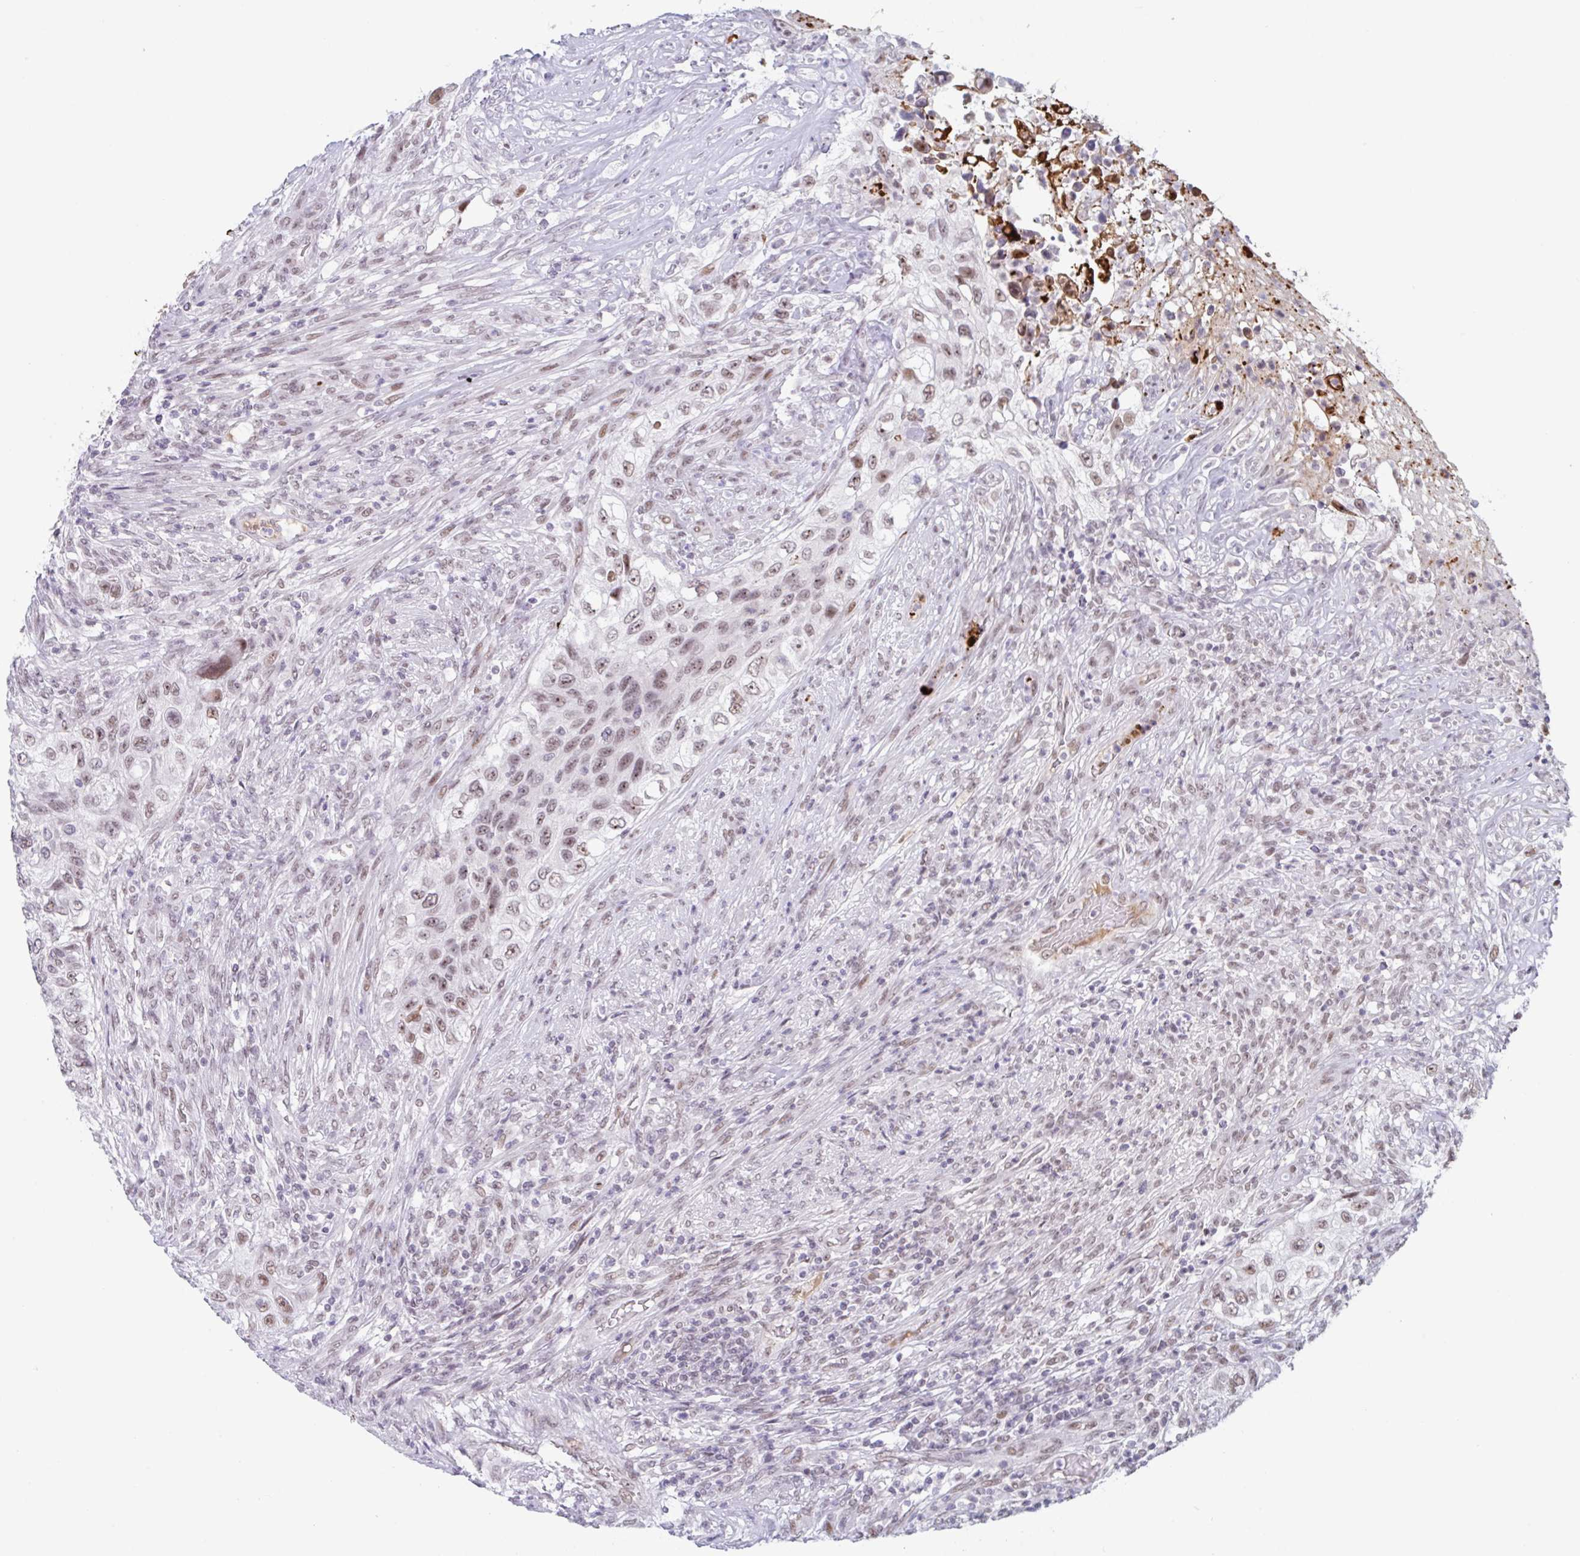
{"staining": {"intensity": "moderate", "quantity": ">75%", "location": "nuclear"}, "tissue": "urothelial cancer", "cell_type": "Tumor cells", "image_type": "cancer", "snomed": [{"axis": "morphology", "description": "Urothelial carcinoma, High grade"}, {"axis": "topography", "description": "Urinary bladder"}], "caption": "Moderate nuclear positivity for a protein is identified in about >75% of tumor cells of urothelial cancer using immunohistochemistry.", "gene": "PLG", "patient": {"sex": "female", "age": 60}}